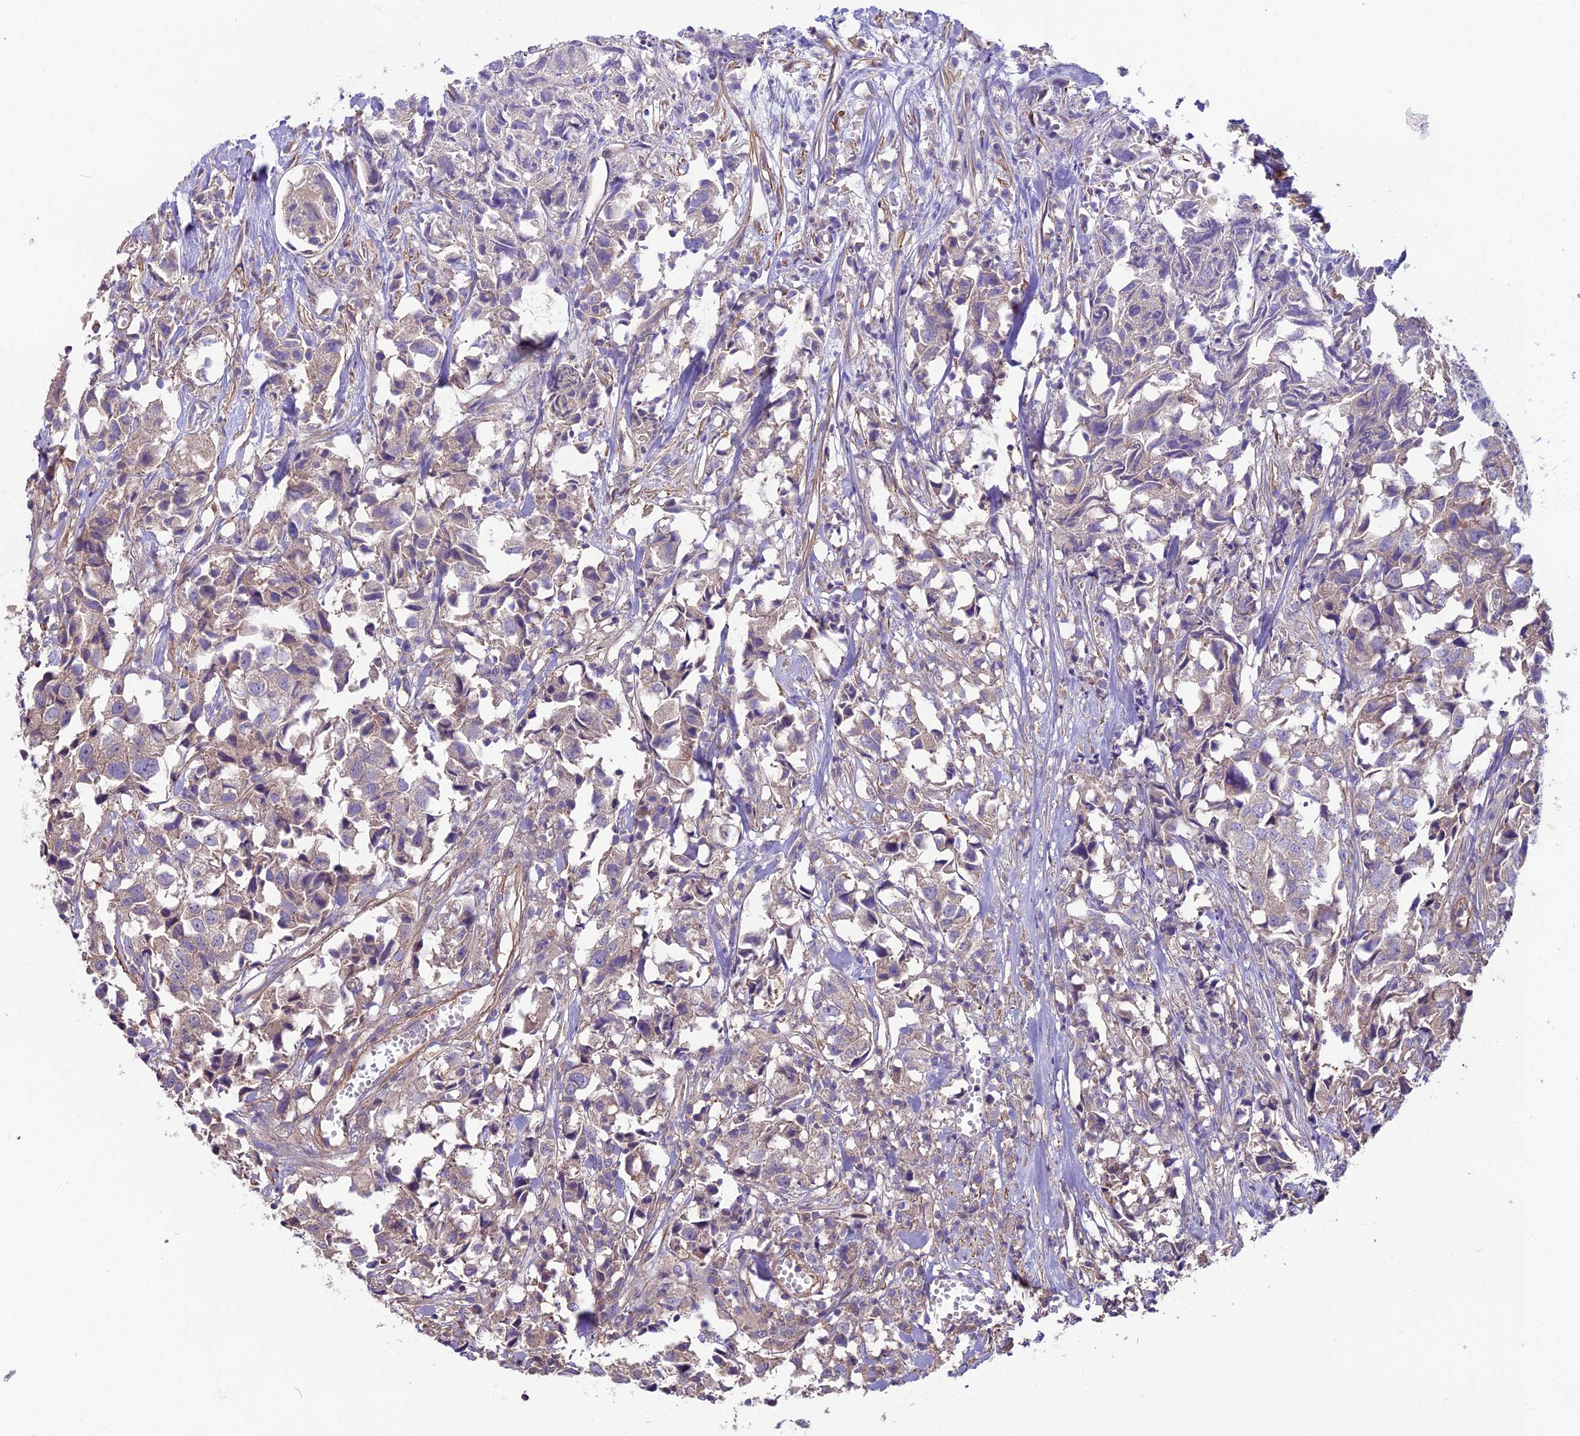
{"staining": {"intensity": "weak", "quantity": "25%-75%", "location": "cytoplasmic/membranous"}, "tissue": "urothelial cancer", "cell_type": "Tumor cells", "image_type": "cancer", "snomed": [{"axis": "morphology", "description": "Urothelial carcinoma, High grade"}, {"axis": "topography", "description": "Urinary bladder"}], "caption": "Tumor cells display weak cytoplasmic/membranous positivity in about 25%-75% of cells in urothelial carcinoma (high-grade). (IHC, brightfield microscopy, high magnification).", "gene": "ANO3", "patient": {"sex": "female", "age": 75}}